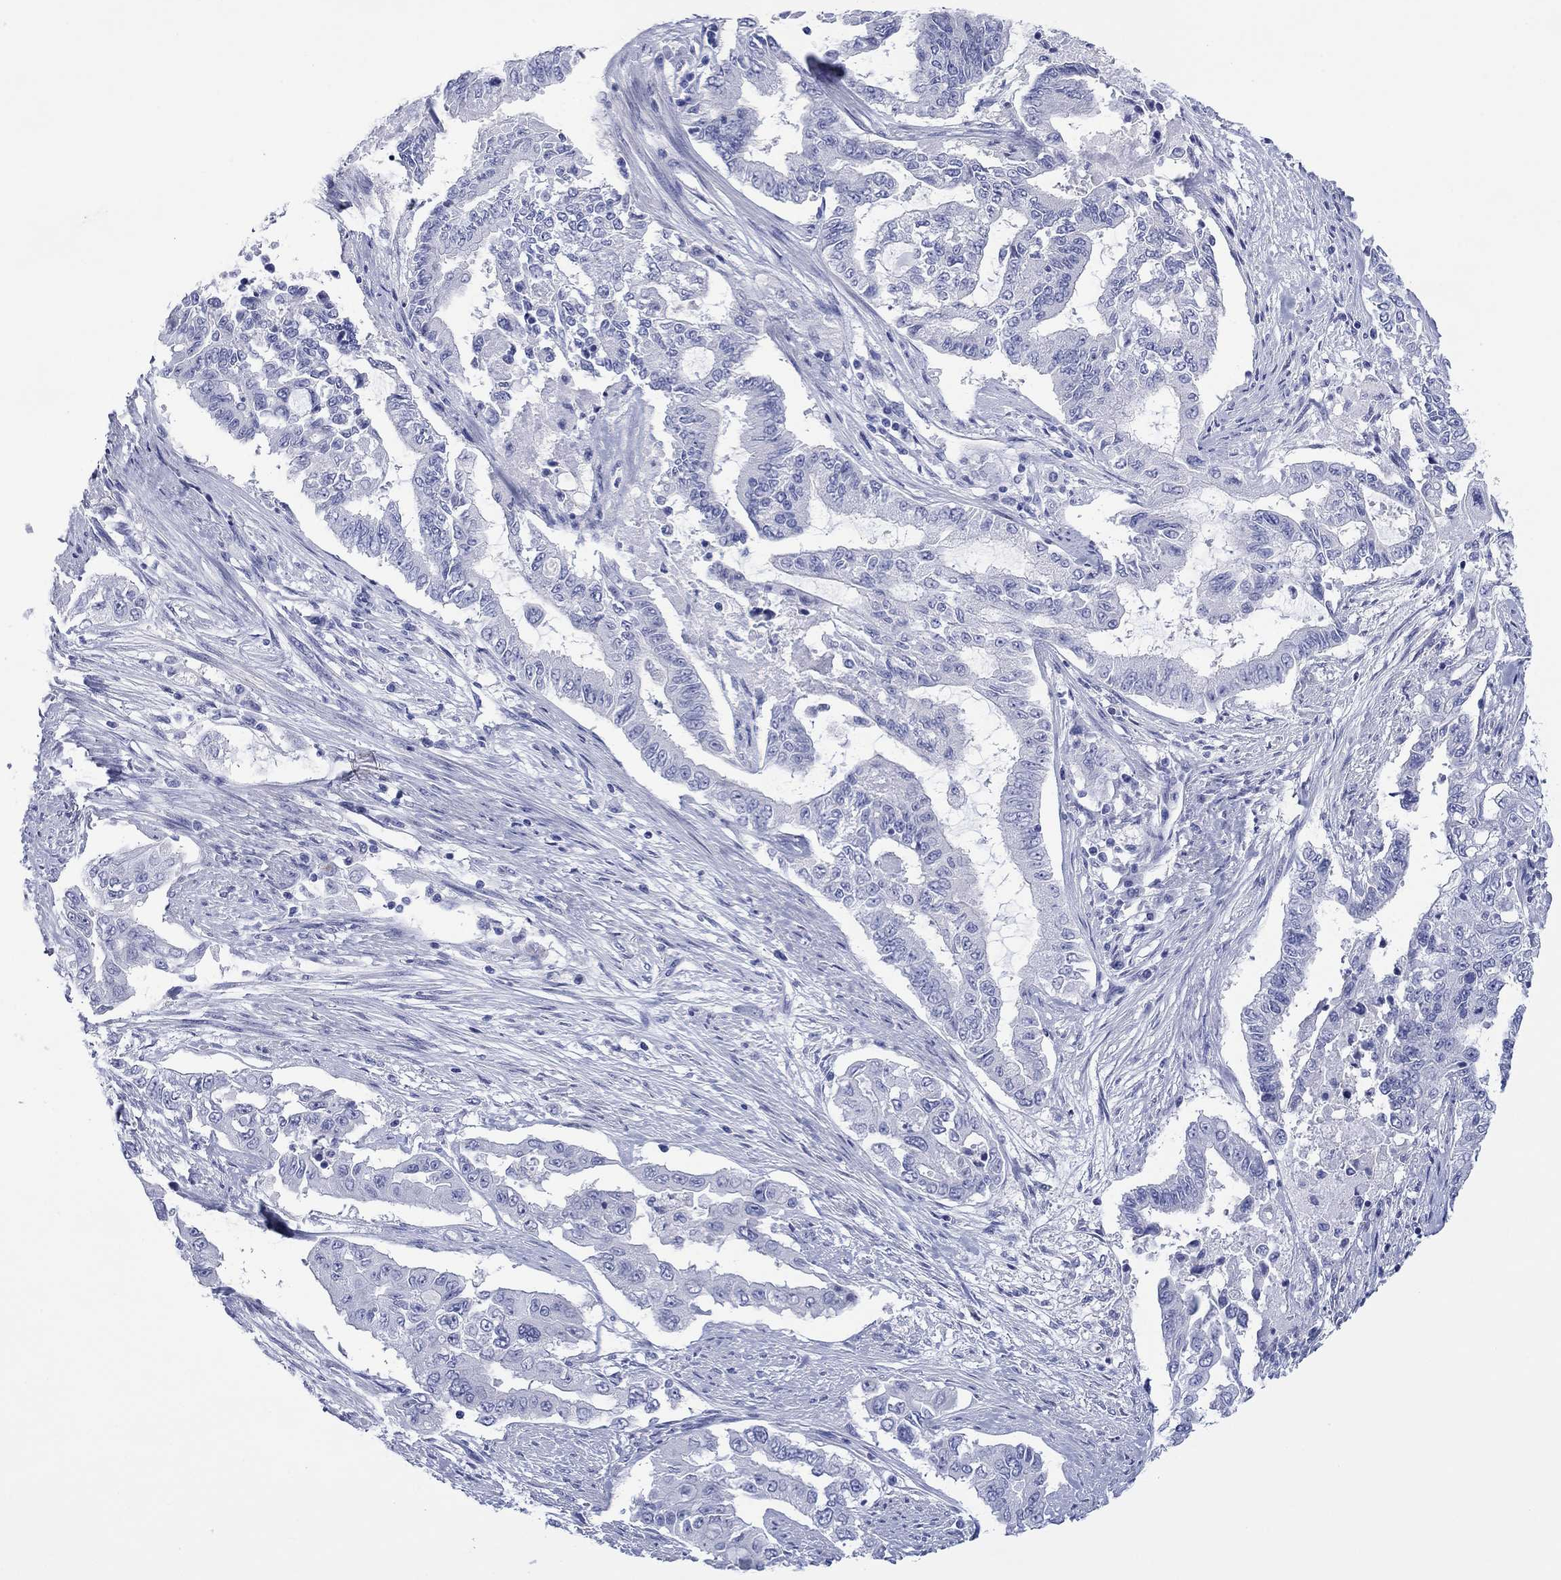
{"staining": {"intensity": "negative", "quantity": "none", "location": "none"}, "tissue": "endometrial cancer", "cell_type": "Tumor cells", "image_type": "cancer", "snomed": [{"axis": "morphology", "description": "Adenocarcinoma, NOS"}, {"axis": "topography", "description": "Uterus"}], "caption": "This image is of endometrial cancer stained with IHC to label a protein in brown with the nuclei are counter-stained blue. There is no staining in tumor cells.", "gene": "MLANA", "patient": {"sex": "female", "age": 59}}